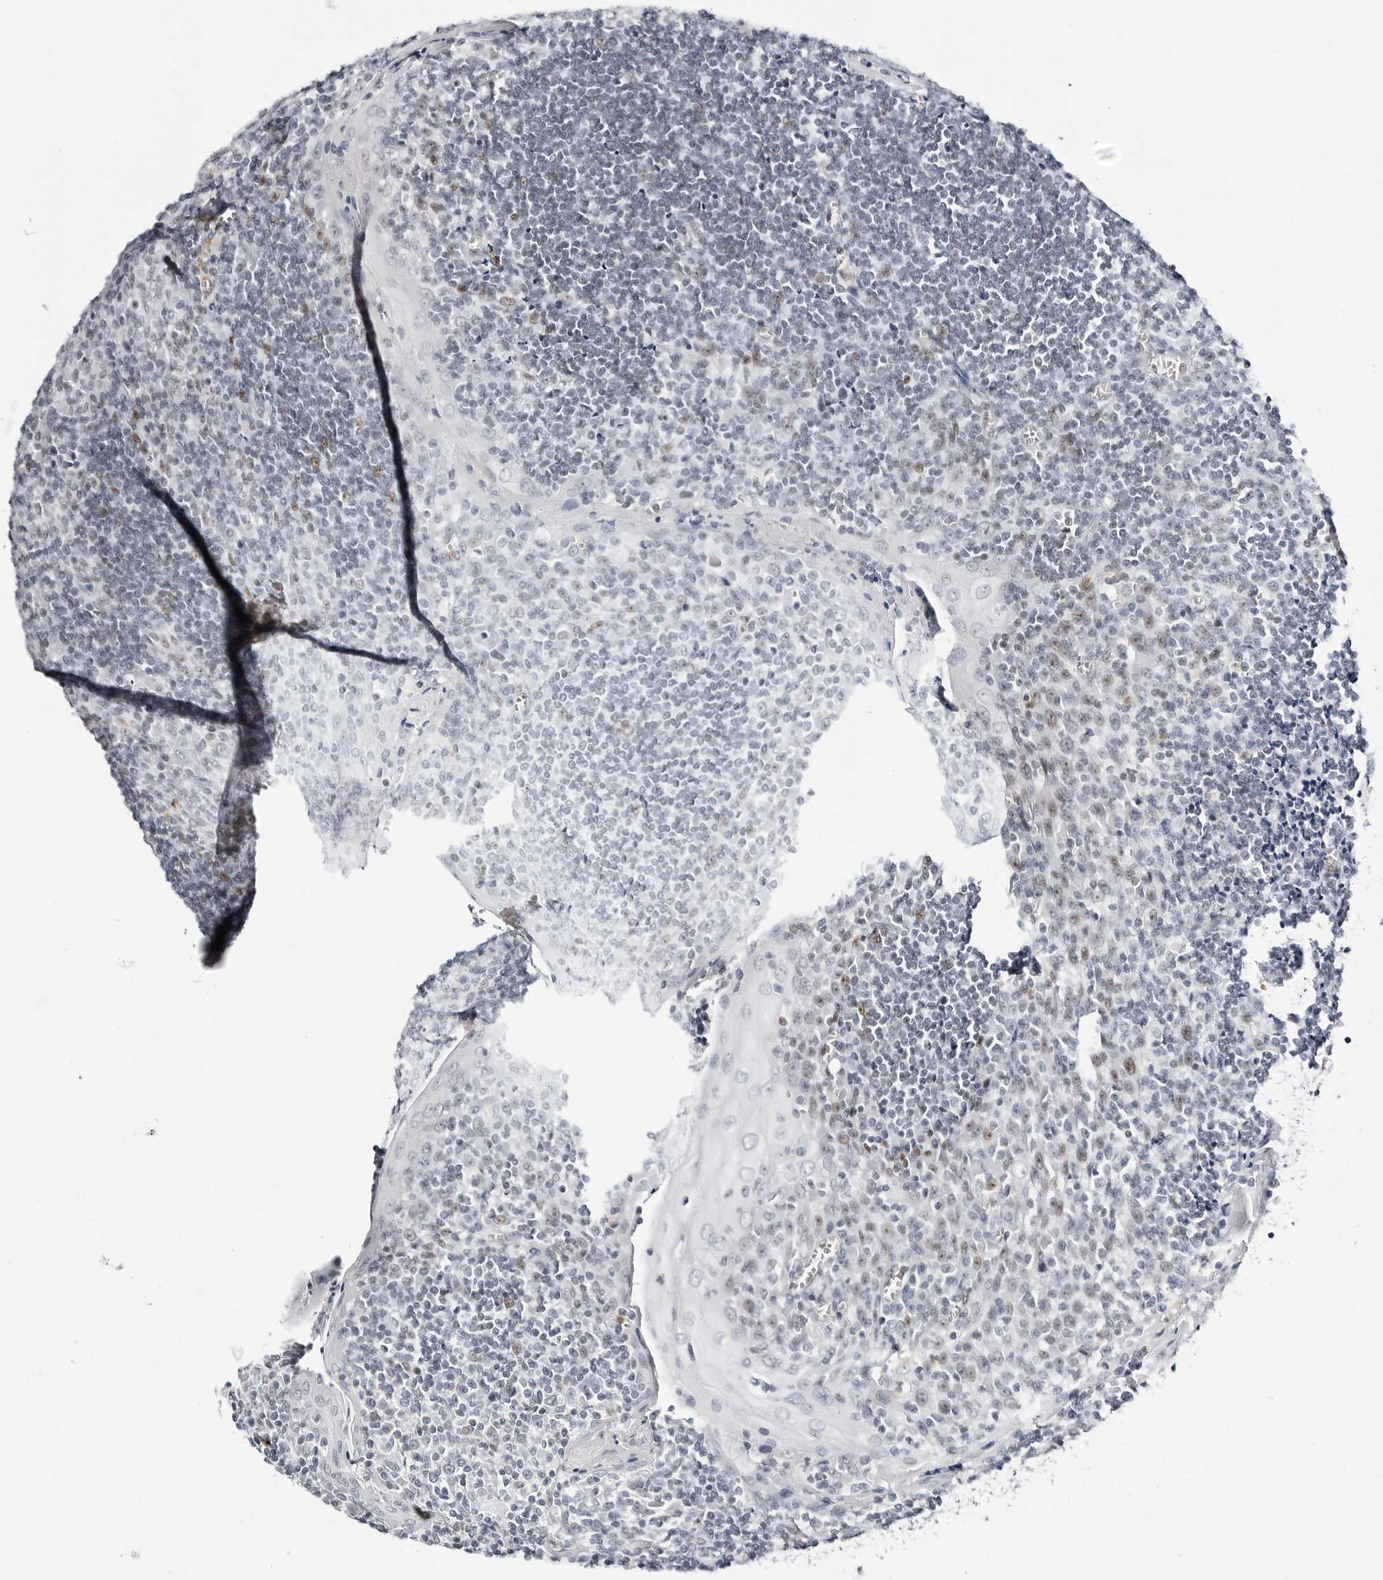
{"staining": {"intensity": "negative", "quantity": "none", "location": "none"}, "tissue": "tonsil", "cell_type": "Germinal center cells", "image_type": "normal", "snomed": [{"axis": "morphology", "description": "Normal tissue, NOS"}, {"axis": "topography", "description": "Tonsil"}], "caption": "The histopathology image exhibits no staining of germinal center cells in unremarkable tonsil.", "gene": "VEZF1", "patient": {"sex": "male", "age": 27}}